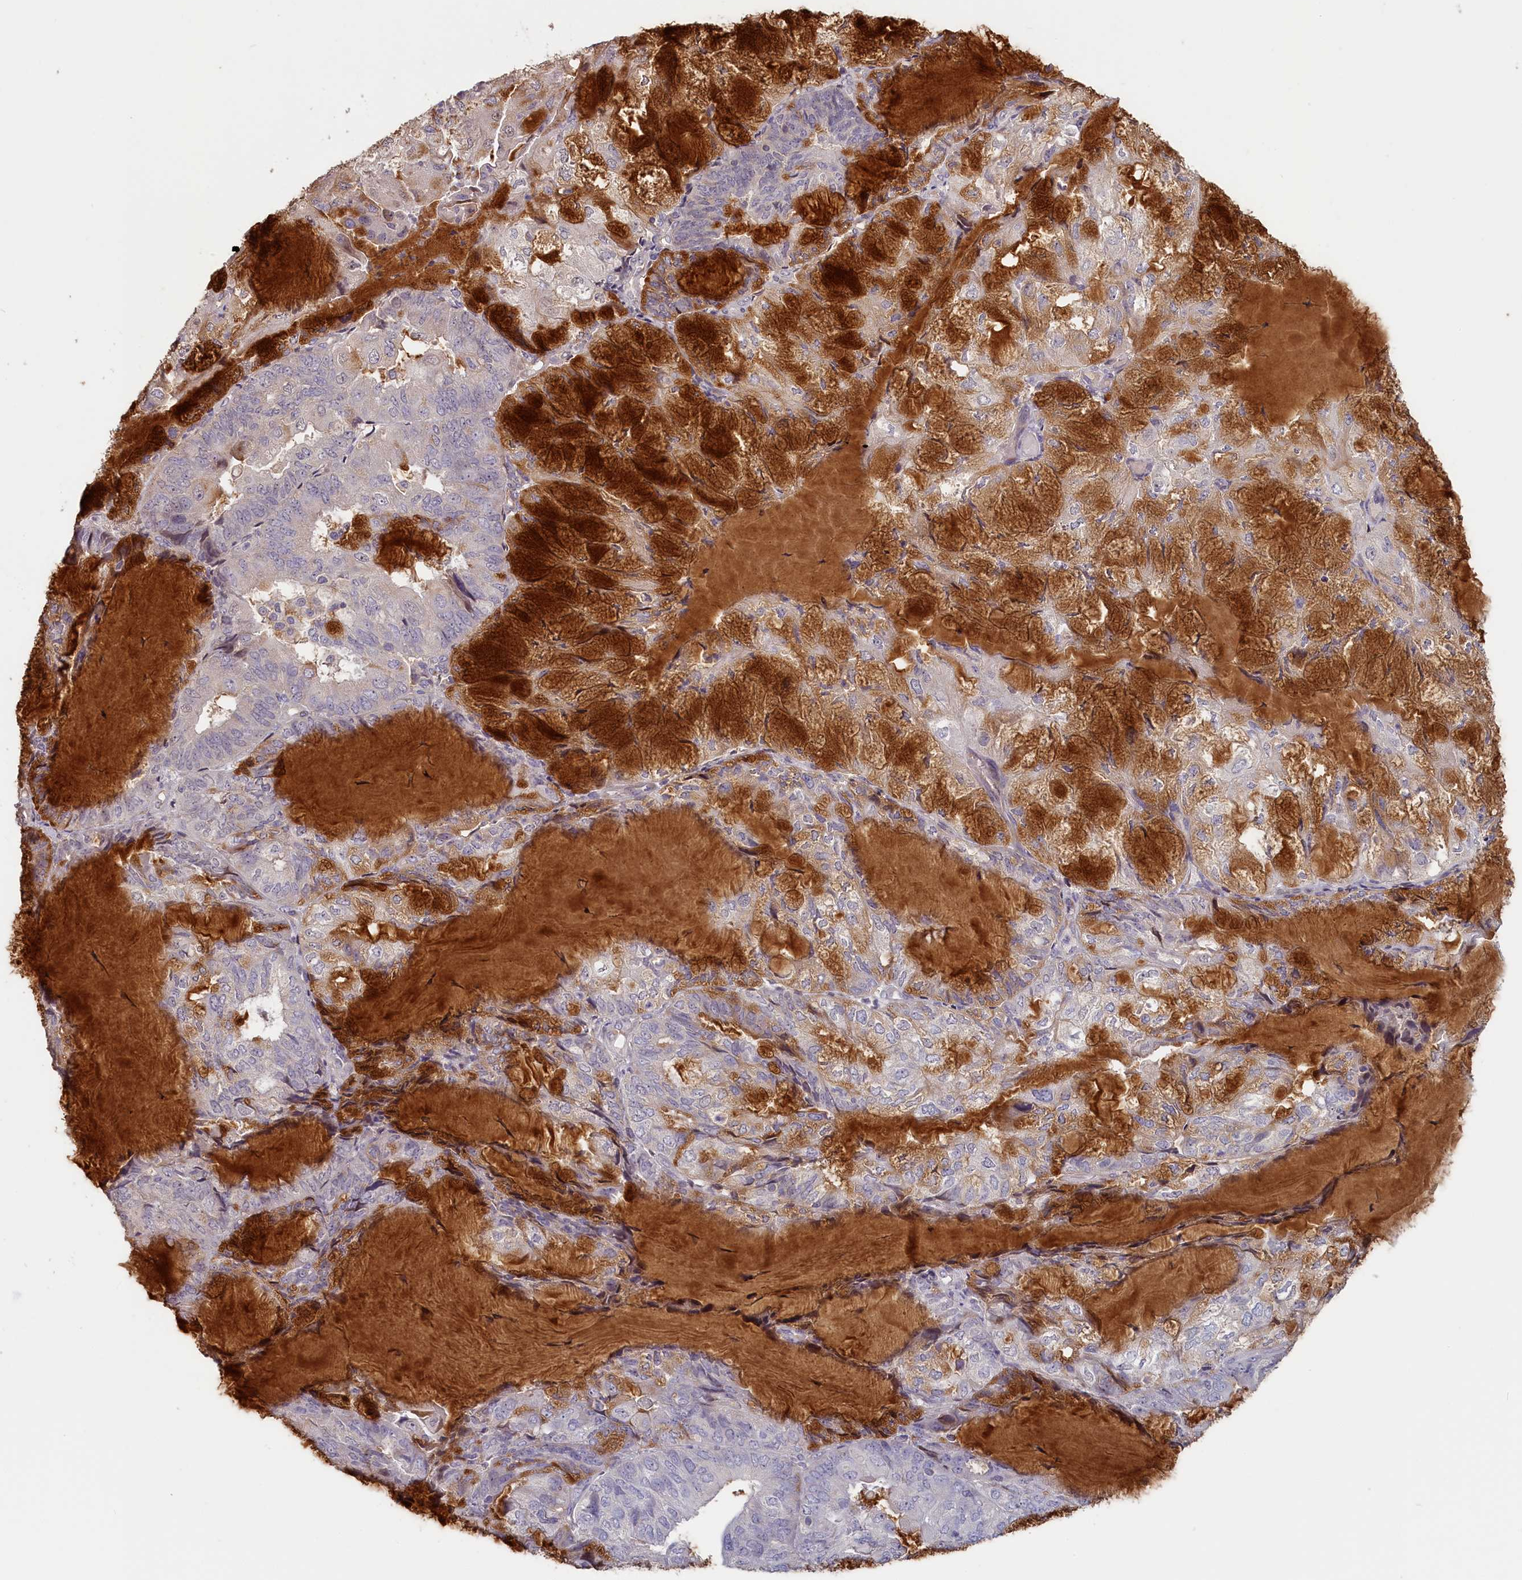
{"staining": {"intensity": "moderate", "quantity": "<25%", "location": "cytoplasmic/membranous"}, "tissue": "endometrial cancer", "cell_type": "Tumor cells", "image_type": "cancer", "snomed": [{"axis": "morphology", "description": "Adenocarcinoma, NOS"}, {"axis": "topography", "description": "Endometrium"}], "caption": "The image reveals immunohistochemical staining of endometrial cancer (adenocarcinoma). There is moderate cytoplasmic/membranous staining is seen in approximately <25% of tumor cells.", "gene": "STX16", "patient": {"sex": "female", "age": 81}}